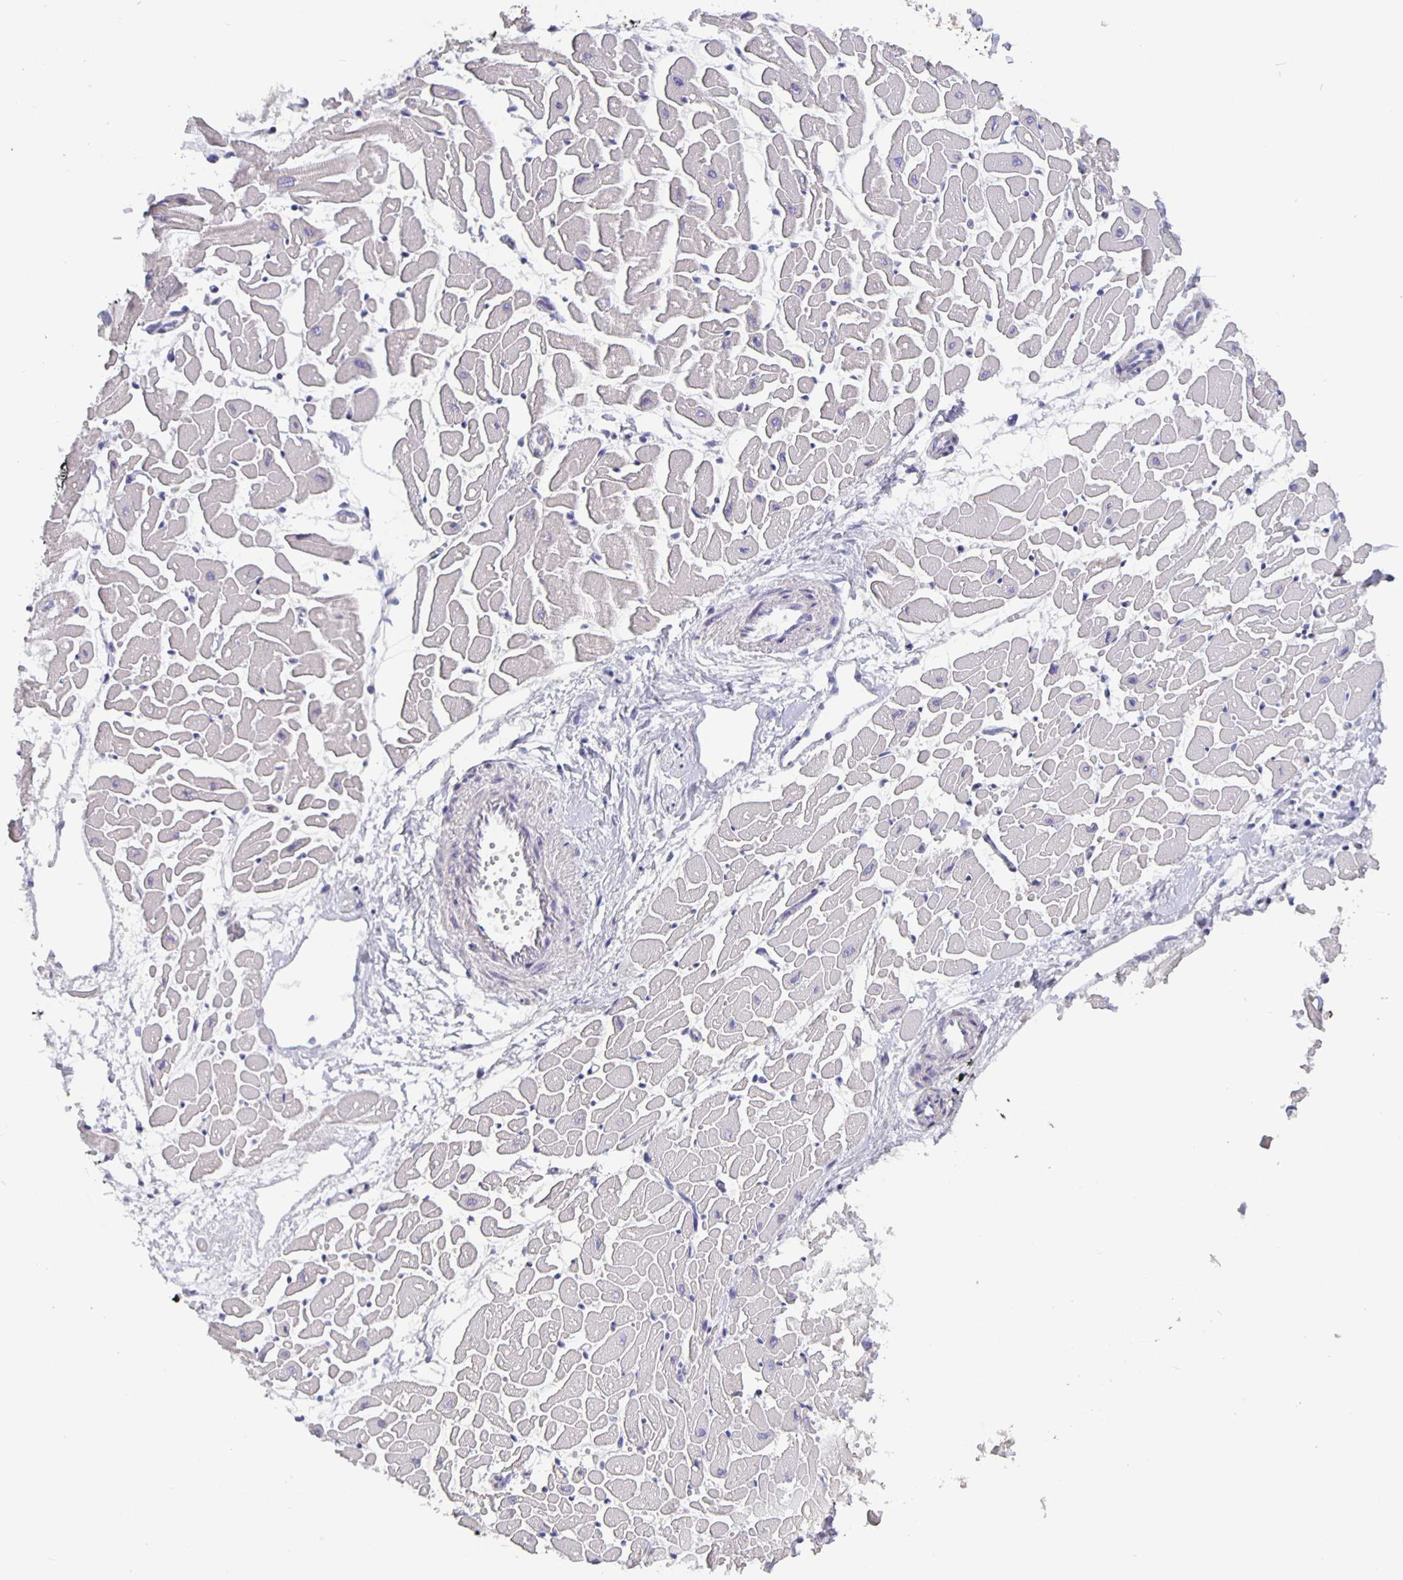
{"staining": {"intensity": "moderate", "quantity": "25%-75%", "location": "cytoplasmic/membranous"}, "tissue": "heart muscle", "cell_type": "Cardiomyocytes", "image_type": "normal", "snomed": [{"axis": "morphology", "description": "Normal tissue, NOS"}, {"axis": "topography", "description": "Heart"}], "caption": "An immunohistochemistry image of unremarkable tissue is shown. Protein staining in brown labels moderate cytoplasmic/membranous positivity in heart muscle within cardiomyocytes. The protein is shown in brown color, while the nuclei are stained blue.", "gene": "GDF15", "patient": {"sex": "male", "age": 57}}